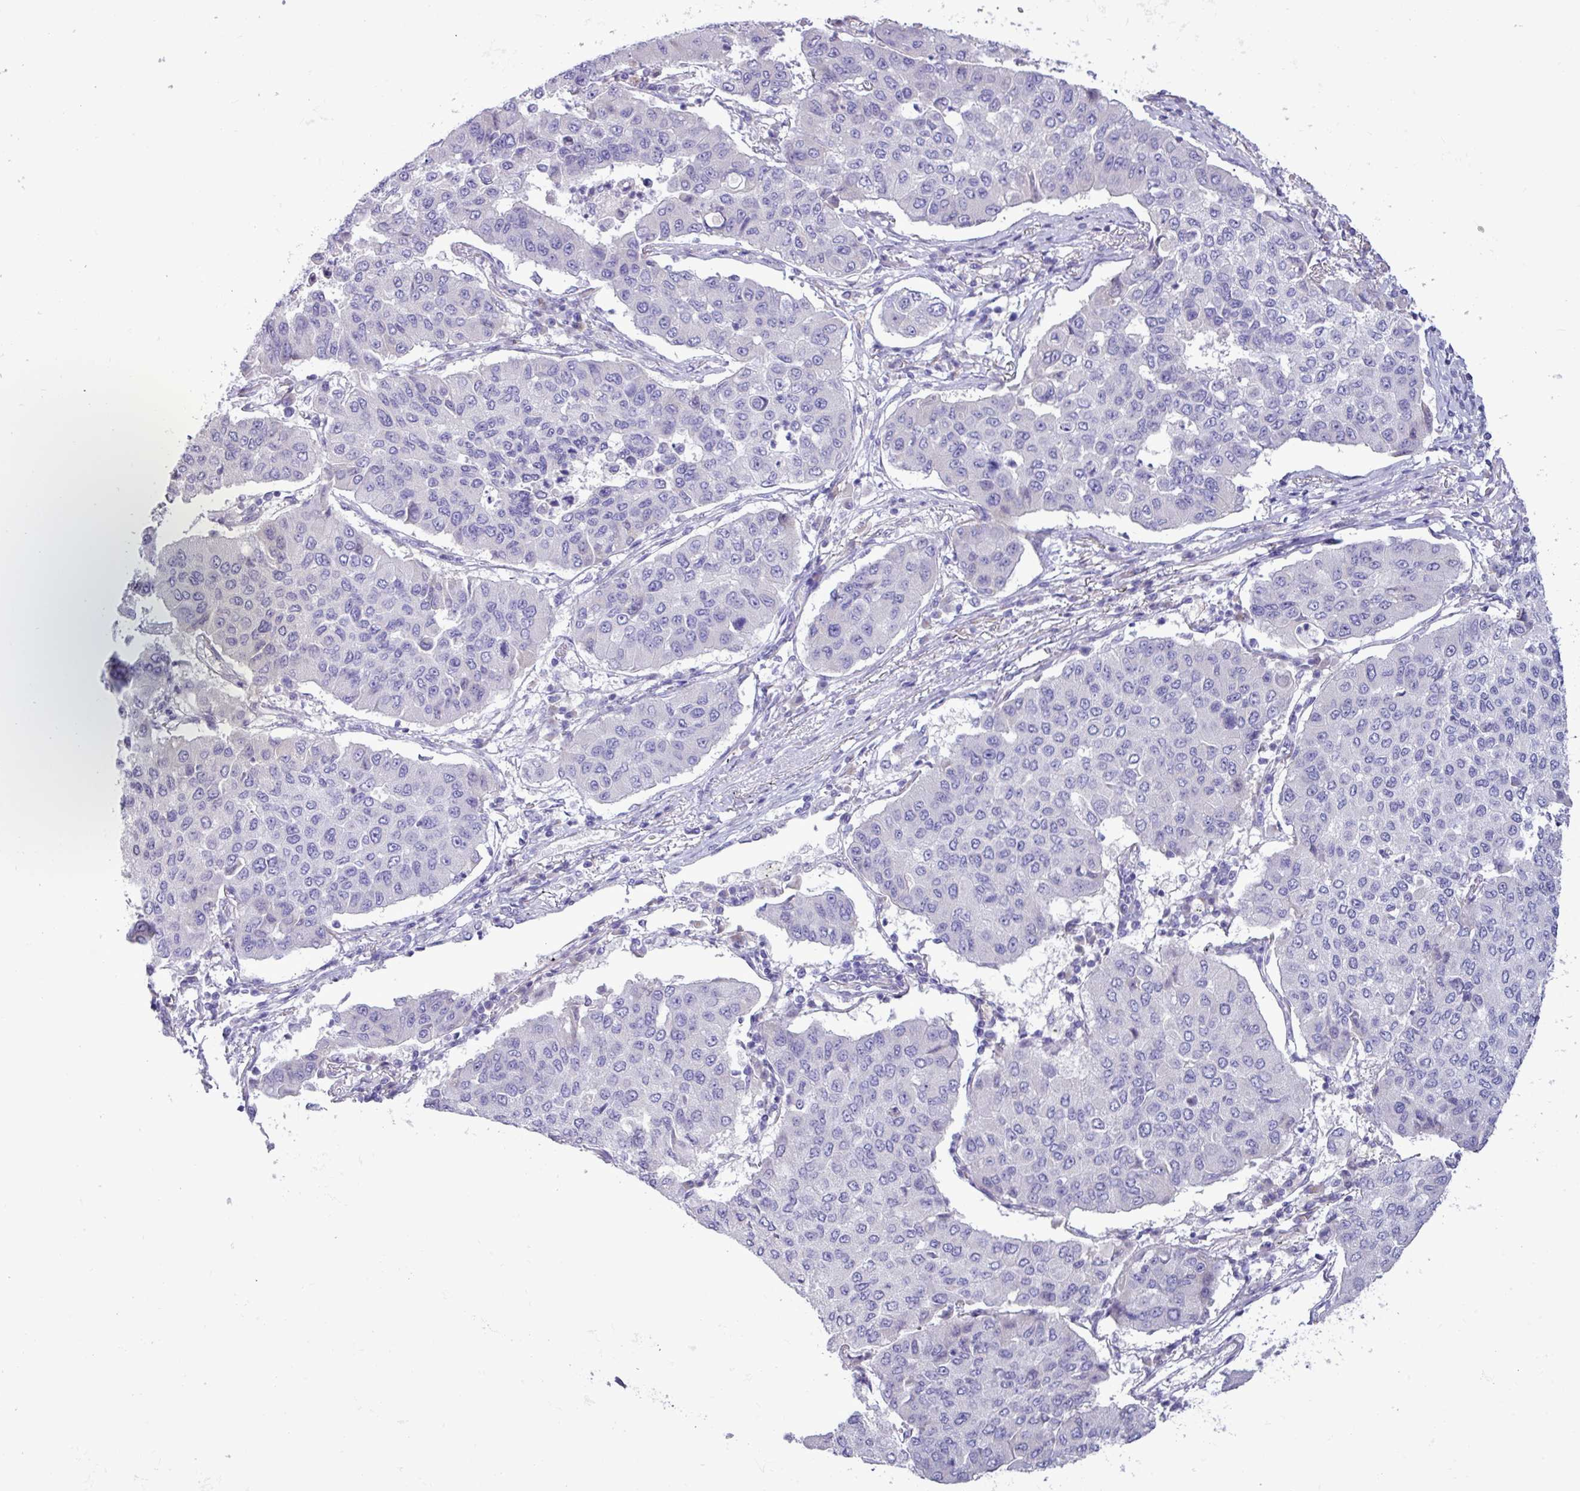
{"staining": {"intensity": "negative", "quantity": "none", "location": "none"}, "tissue": "lung cancer", "cell_type": "Tumor cells", "image_type": "cancer", "snomed": [{"axis": "morphology", "description": "Squamous cell carcinoma, NOS"}, {"axis": "topography", "description": "Lung"}], "caption": "Image shows no significant protein staining in tumor cells of lung cancer (squamous cell carcinoma).", "gene": "STIMATE", "patient": {"sex": "male", "age": 74}}